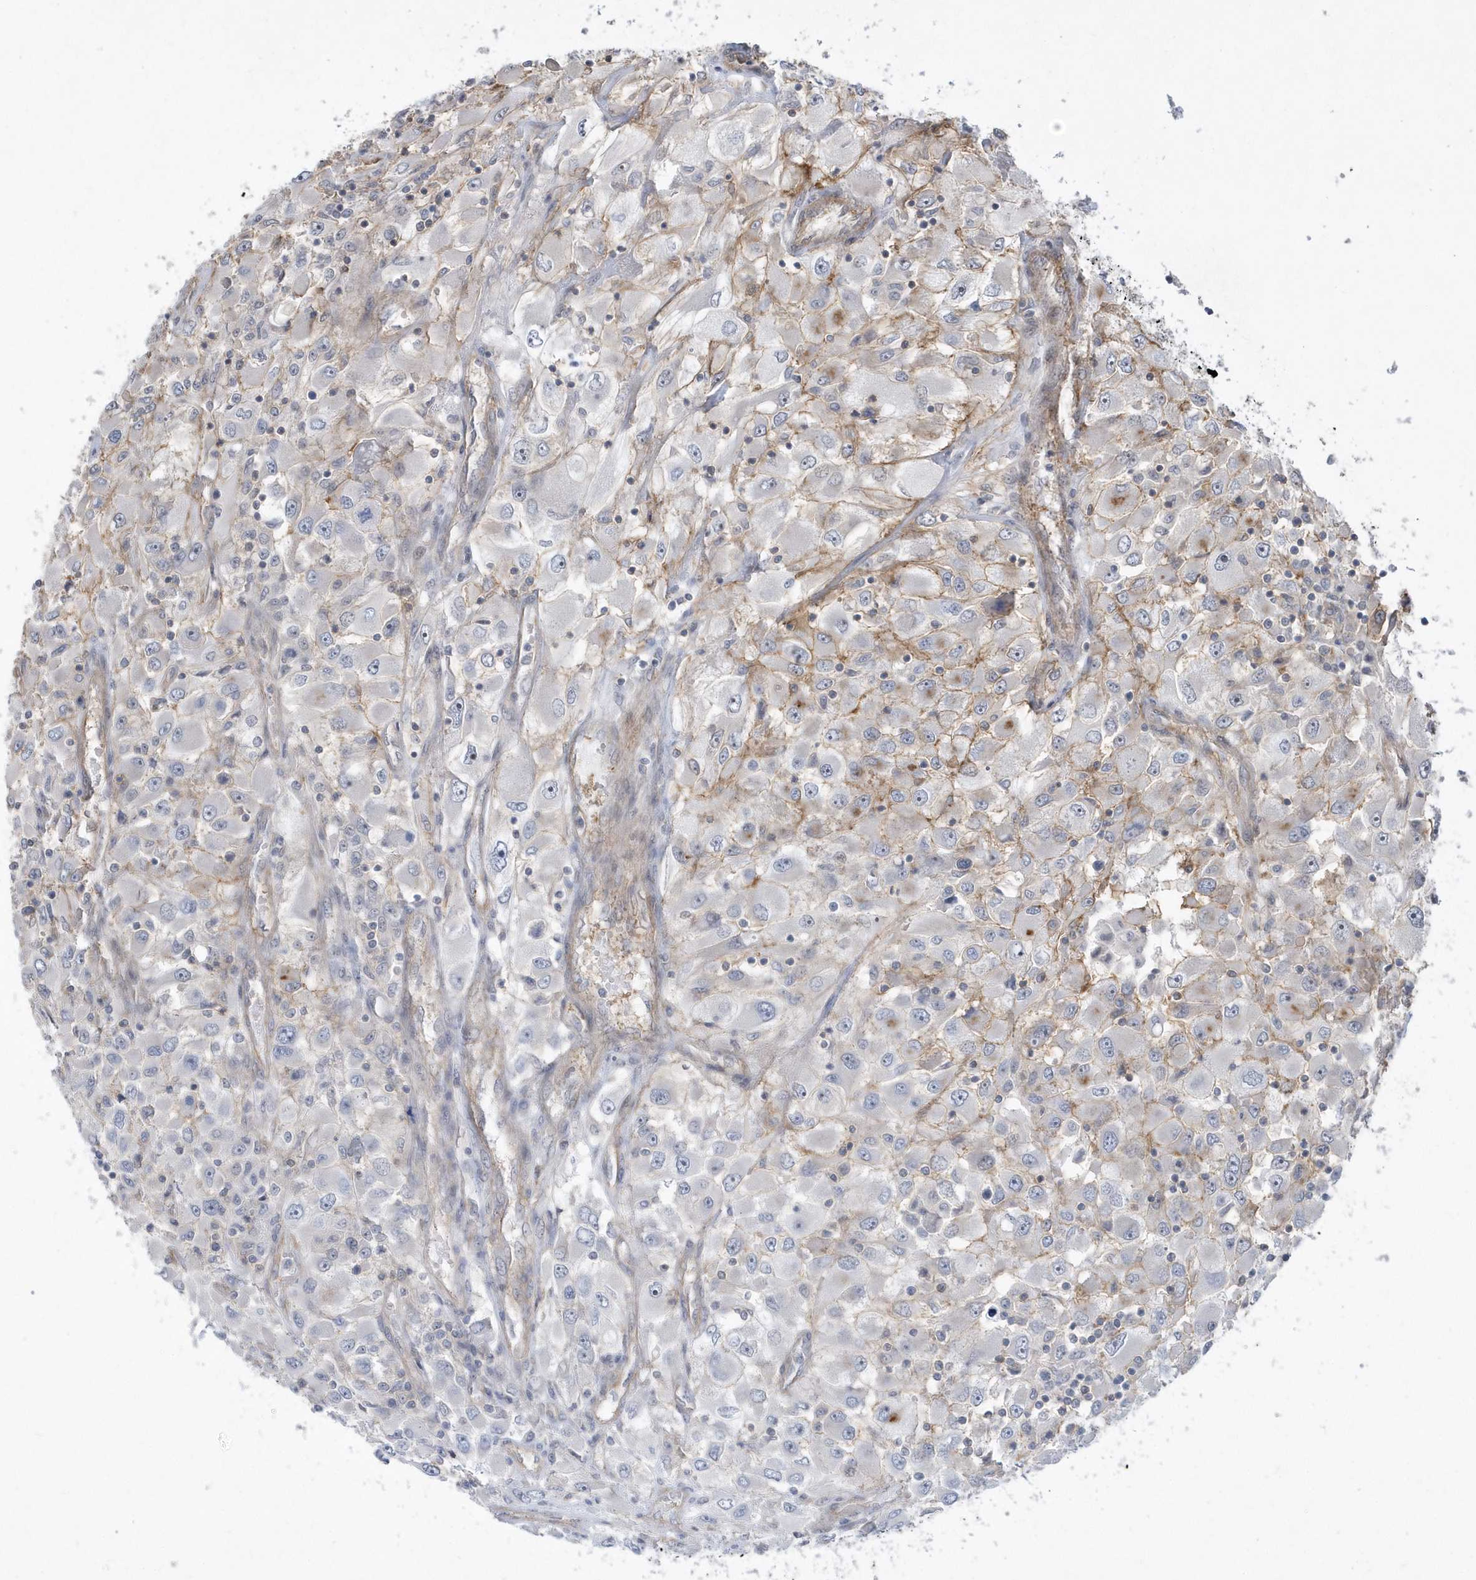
{"staining": {"intensity": "weak", "quantity": "25%-75%", "location": "cytoplasmic/membranous"}, "tissue": "renal cancer", "cell_type": "Tumor cells", "image_type": "cancer", "snomed": [{"axis": "morphology", "description": "Adenocarcinoma, NOS"}, {"axis": "topography", "description": "Kidney"}], "caption": "Tumor cells show low levels of weak cytoplasmic/membranous staining in approximately 25%-75% of cells in human adenocarcinoma (renal).", "gene": "CRIP3", "patient": {"sex": "female", "age": 52}}